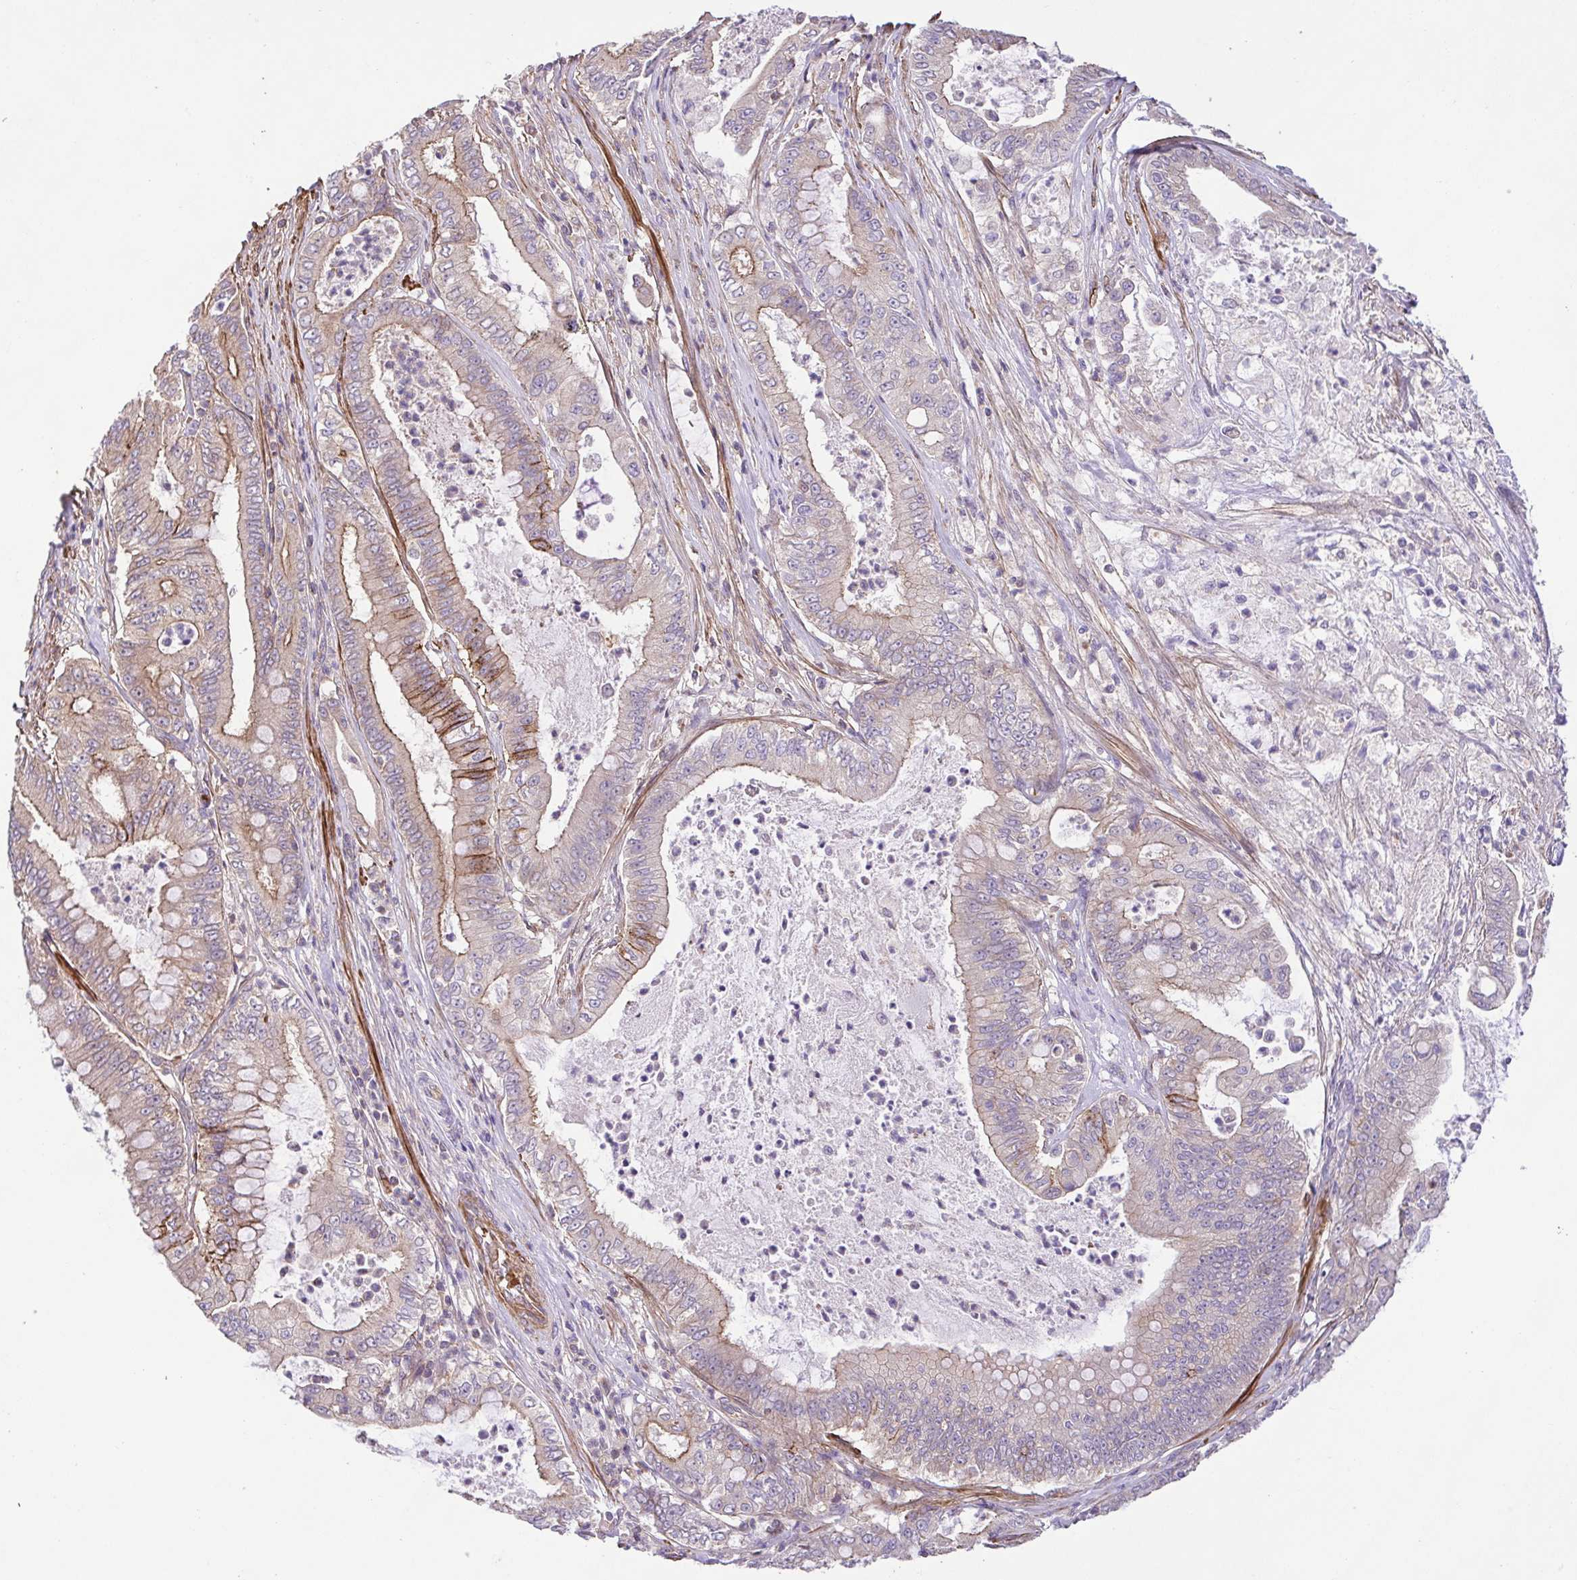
{"staining": {"intensity": "weak", "quantity": ">75%", "location": "cytoplasmic/membranous"}, "tissue": "pancreatic cancer", "cell_type": "Tumor cells", "image_type": "cancer", "snomed": [{"axis": "morphology", "description": "Adenocarcinoma, NOS"}, {"axis": "topography", "description": "Pancreas"}], "caption": "Tumor cells reveal weak cytoplasmic/membranous staining in approximately >75% of cells in adenocarcinoma (pancreatic).", "gene": "IDE", "patient": {"sex": "male", "age": 71}}